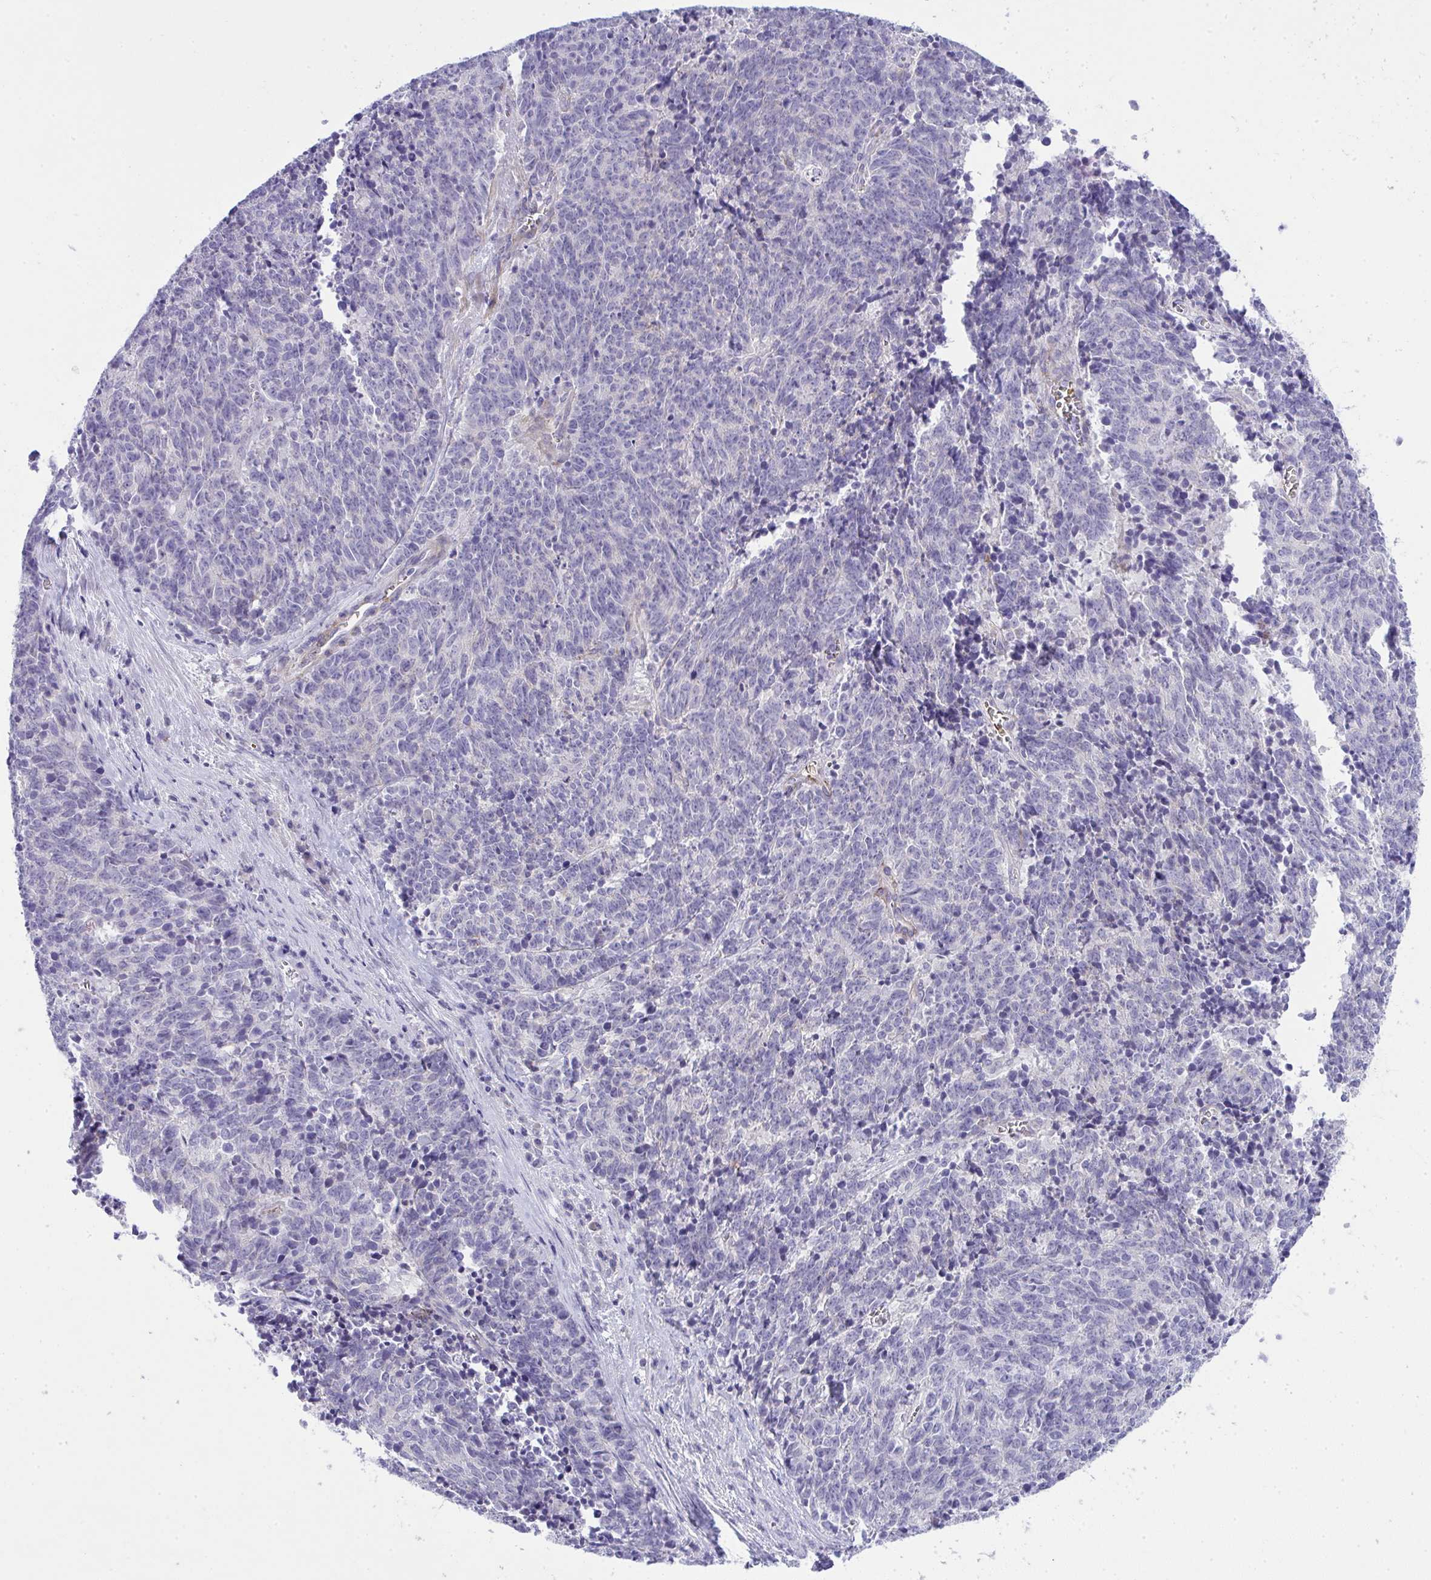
{"staining": {"intensity": "negative", "quantity": "none", "location": "none"}, "tissue": "cervical cancer", "cell_type": "Tumor cells", "image_type": "cancer", "snomed": [{"axis": "morphology", "description": "Squamous cell carcinoma, NOS"}, {"axis": "topography", "description": "Cervix"}], "caption": "Cervical squamous cell carcinoma was stained to show a protein in brown. There is no significant positivity in tumor cells.", "gene": "SPTB", "patient": {"sex": "female", "age": 29}}